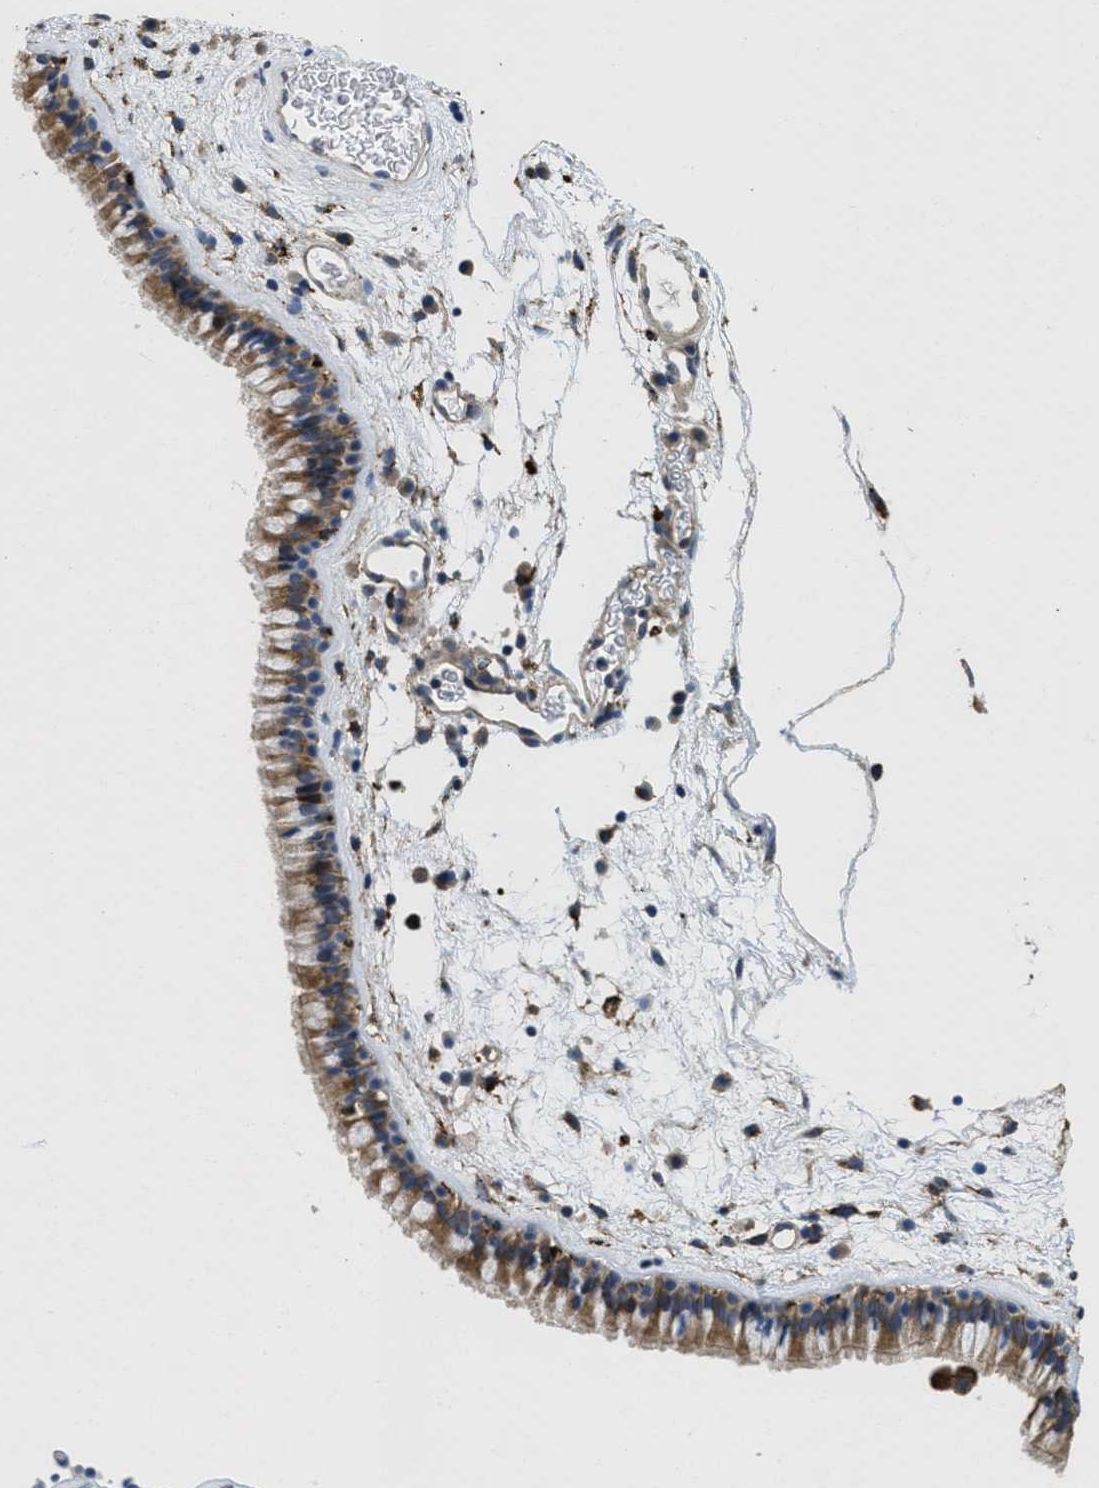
{"staining": {"intensity": "moderate", "quantity": ">75%", "location": "cytoplasmic/membranous"}, "tissue": "nasopharynx", "cell_type": "Respiratory epithelial cells", "image_type": "normal", "snomed": [{"axis": "morphology", "description": "Normal tissue, NOS"}, {"axis": "morphology", "description": "Inflammation, NOS"}, {"axis": "topography", "description": "Nasopharynx"}], "caption": "An IHC micrograph of benign tissue is shown. Protein staining in brown highlights moderate cytoplasmic/membranous positivity in nasopharynx within respiratory epithelial cells.", "gene": "BMPR2", "patient": {"sex": "male", "age": 48}}